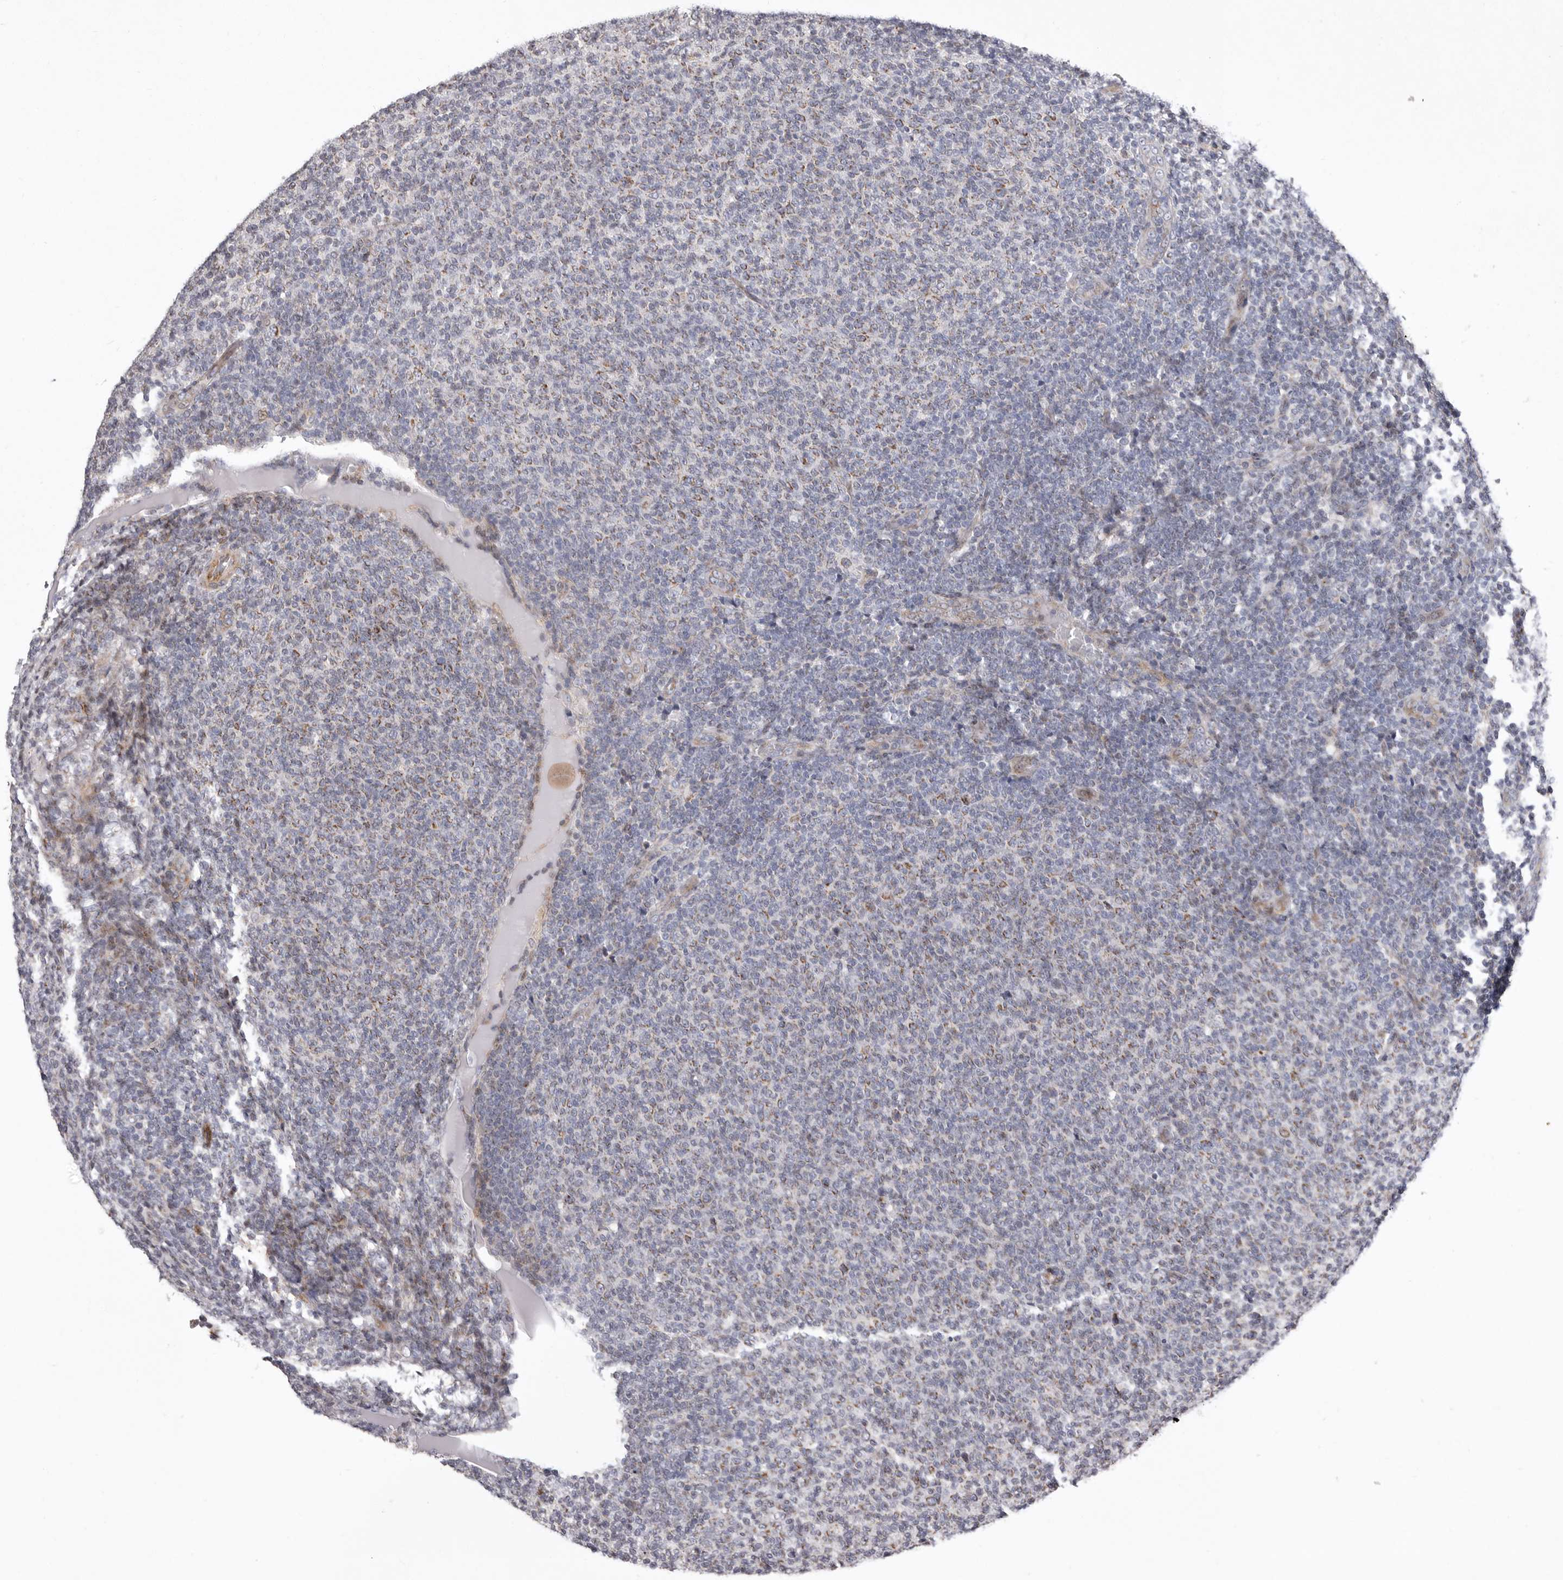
{"staining": {"intensity": "moderate", "quantity": "25%-75%", "location": "cytoplasmic/membranous"}, "tissue": "lymphoma", "cell_type": "Tumor cells", "image_type": "cancer", "snomed": [{"axis": "morphology", "description": "Malignant lymphoma, non-Hodgkin's type, Low grade"}, {"axis": "topography", "description": "Lymph node"}], "caption": "A high-resolution image shows immunohistochemistry staining of lymphoma, which demonstrates moderate cytoplasmic/membranous expression in approximately 25%-75% of tumor cells.", "gene": "TIMM17B", "patient": {"sex": "male", "age": 66}}